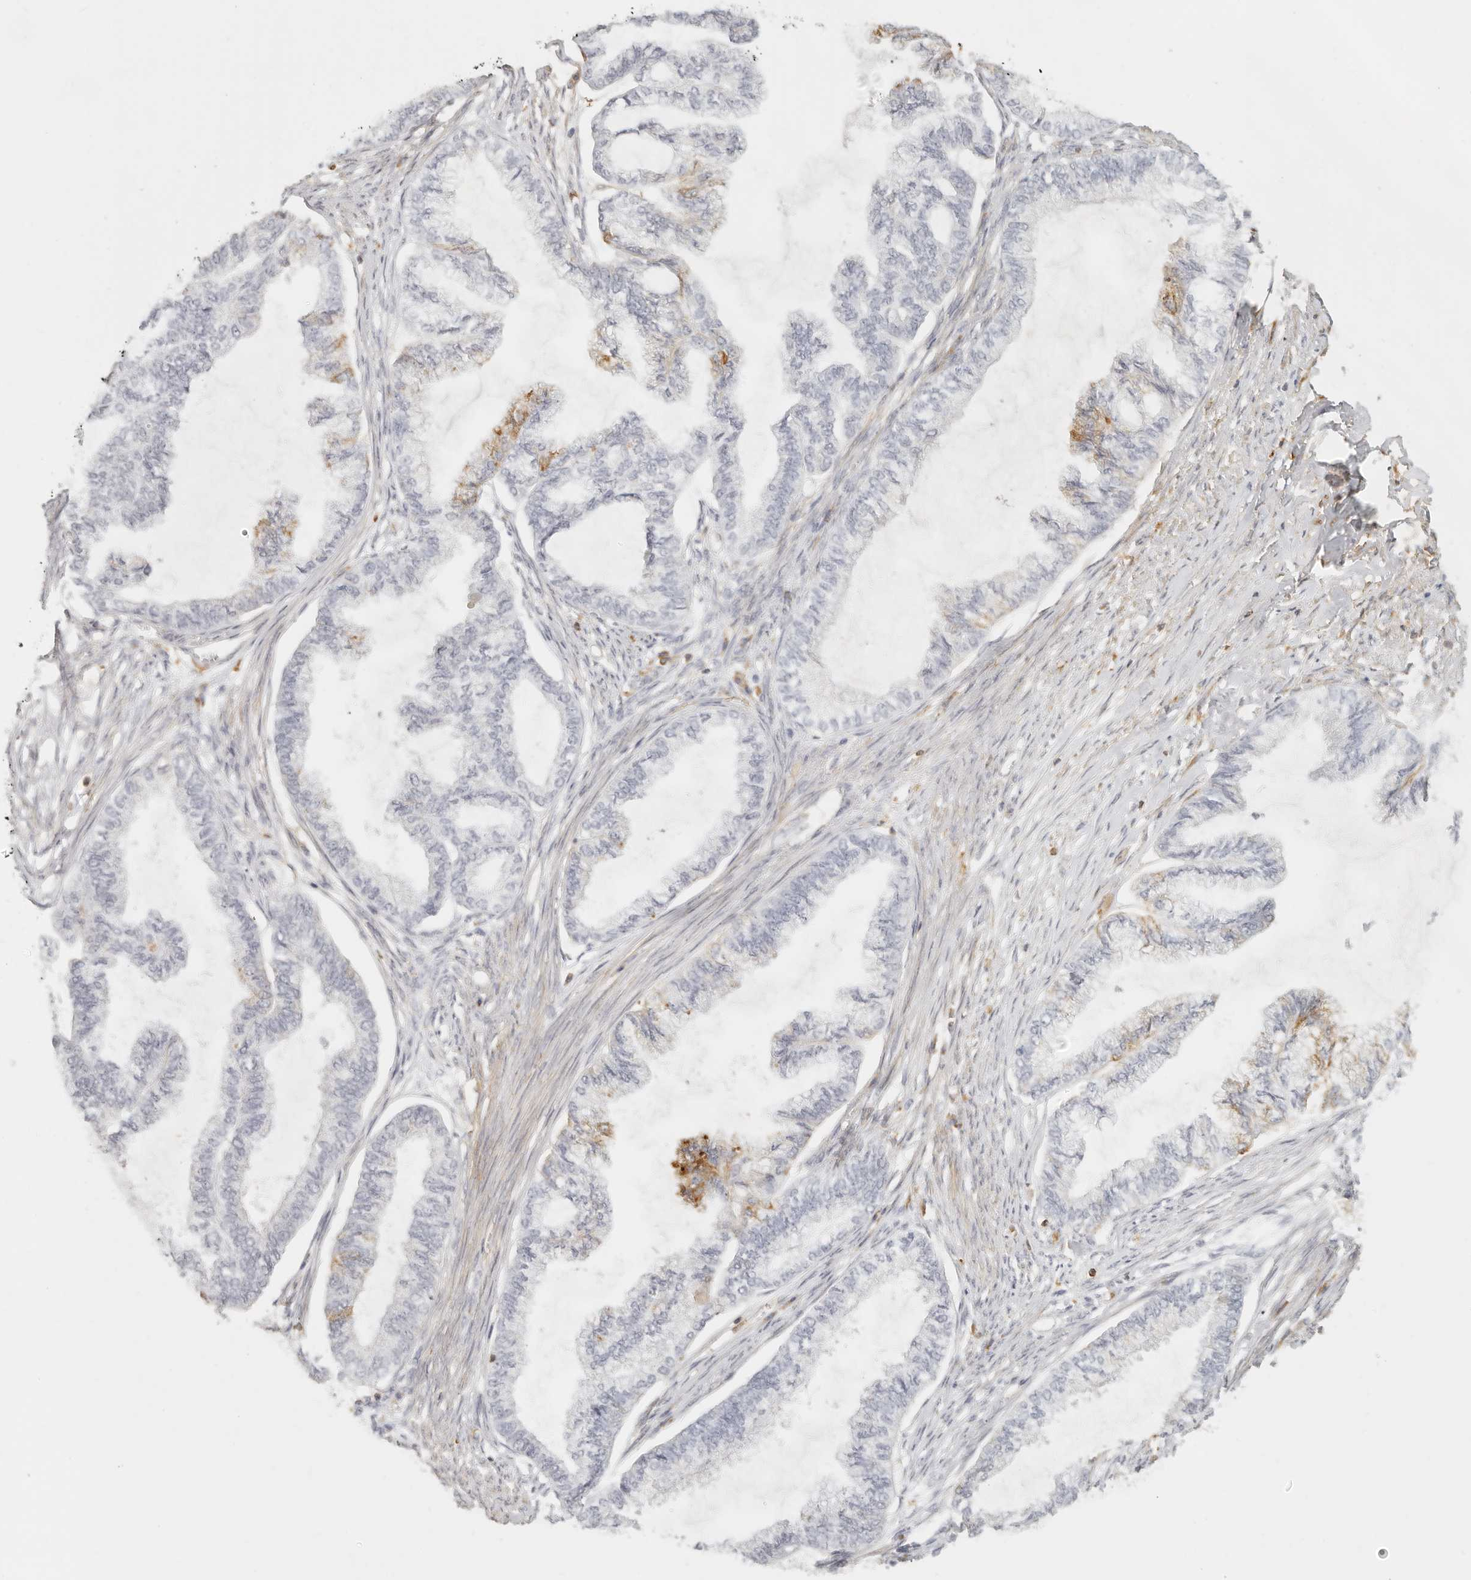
{"staining": {"intensity": "negative", "quantity": "none", "location": "none"}, "tissue": "endometrial cancer", "cell_type": "Tumor cells", "image_type": "cancer", "snomed": [{"axis": "morphology", "description": "Adenocarcinoma, NOS"}, {"axis": "topography", "description": "Endometrium"}], "caption": "Tumor cells show no significant expression in endometrial adenocarcinoma.", "gene": "NIBAN1", "patient": {"sex": "female", "age": 86}}